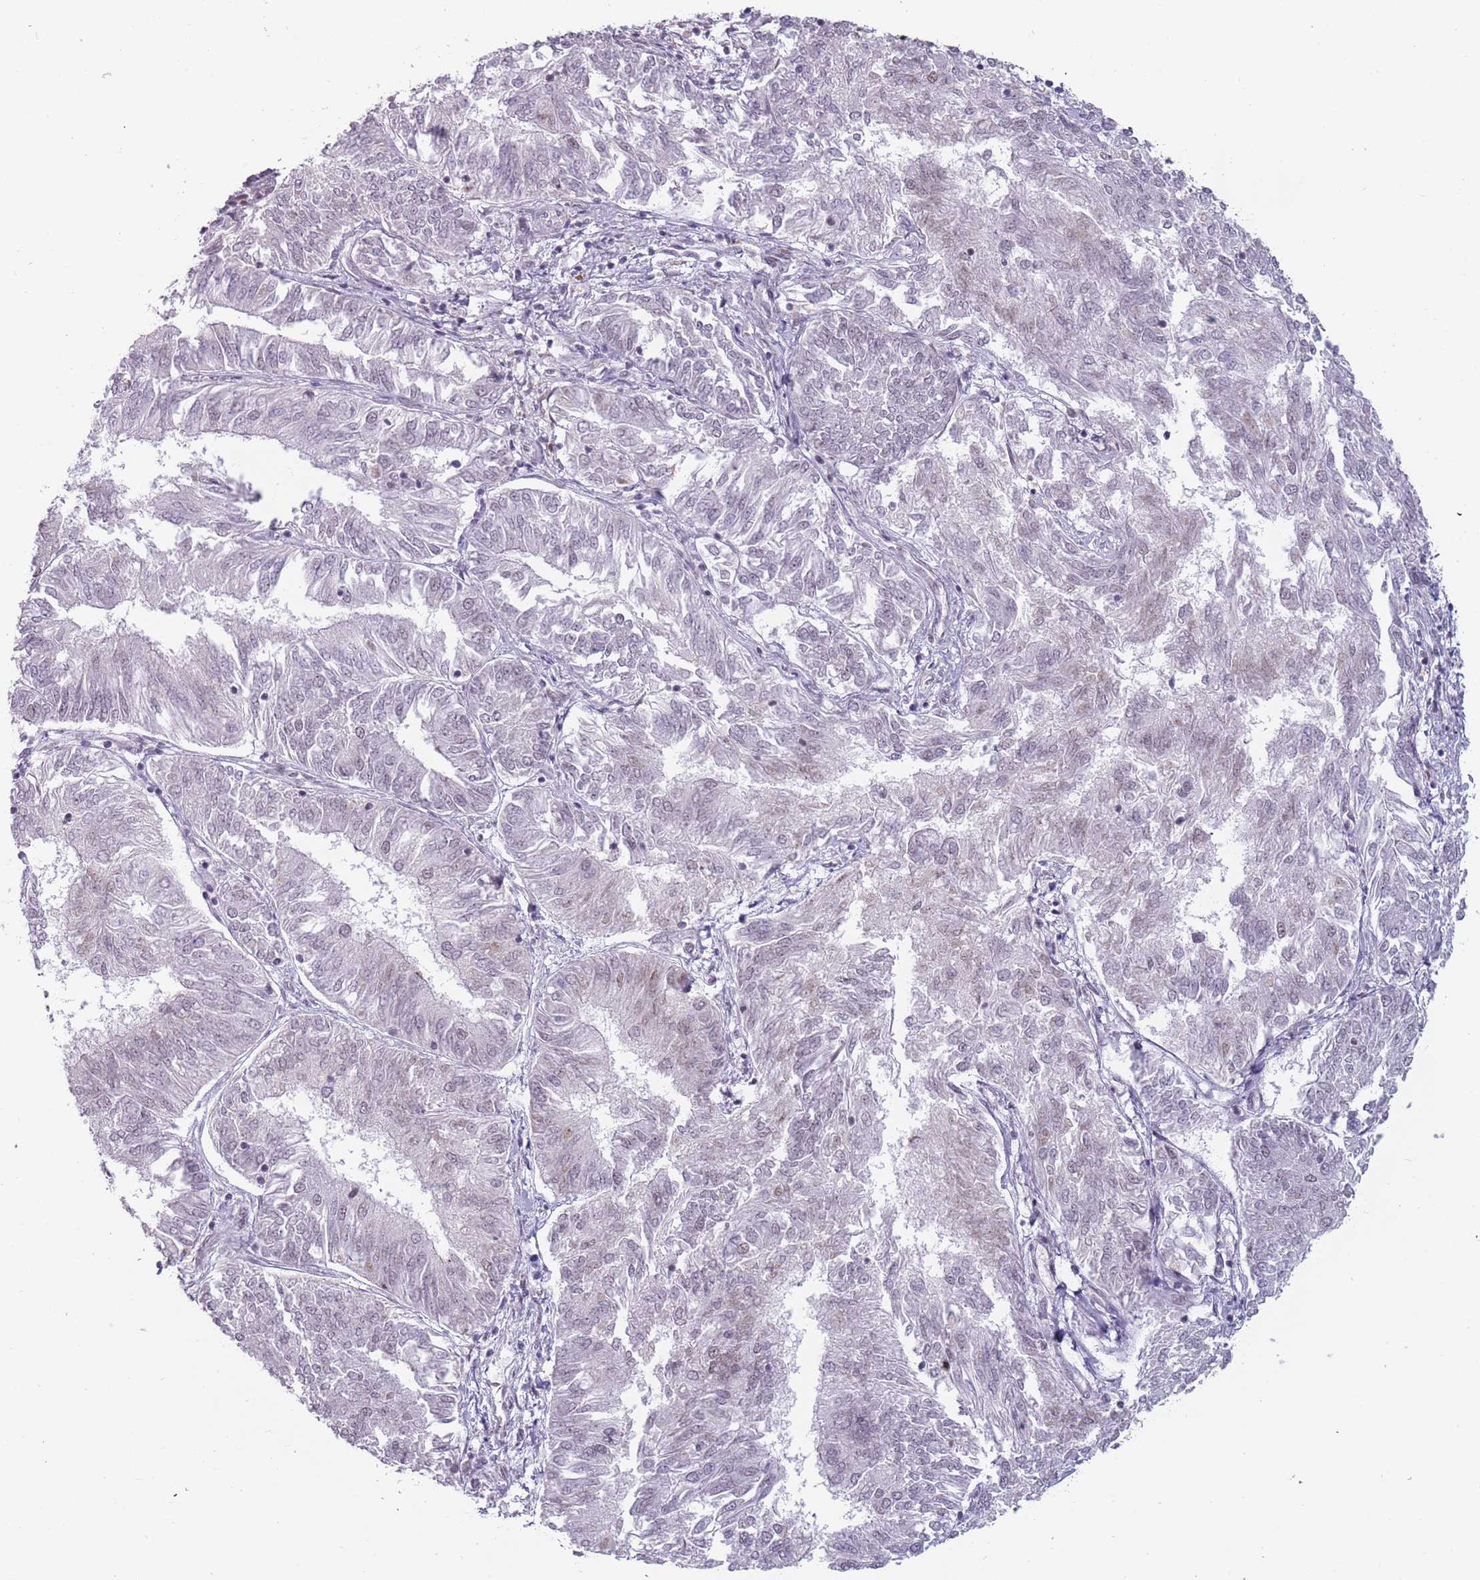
{"staining": {"intensity": "negative", "quantity": "none", "location": "none"}, "tissue": "endometrial cancer", "cell_type": "Tumor cells", "image_type": "cancer", "snomed": [{"axis": "morphology", "description": "Adenocarcinoma, NOS"}, {"axis": "topography", "description": "Endometrium"}], "caption": "A micrograph of endometrial adenocarcinoma stained for a protein exhibits no brown staining in tumor cells.", "gene": "REXO4", "patient": {"sex": "female", "age": 58}}